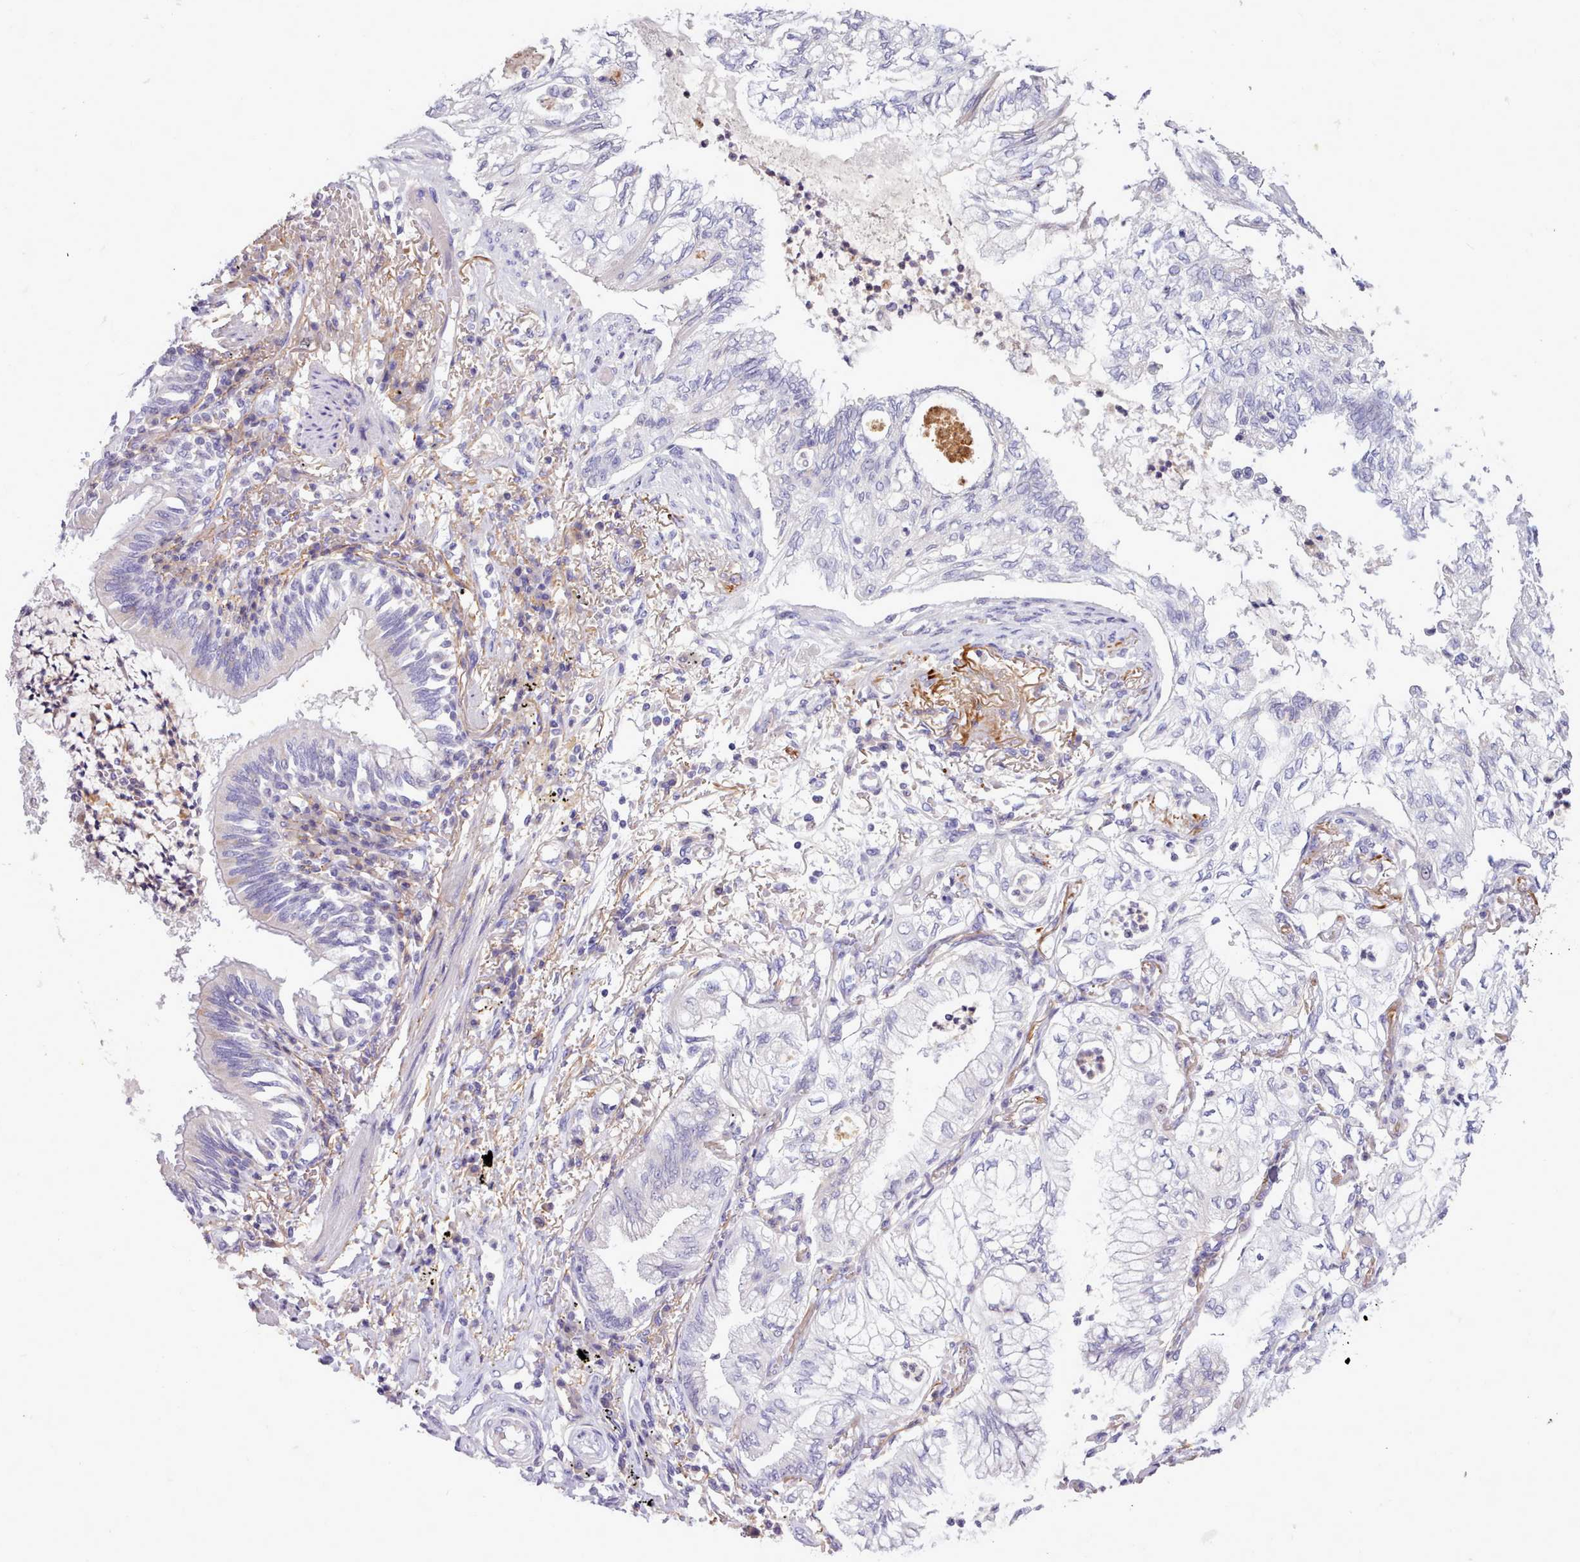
{"staining": {"intensity": "negative", "quantity": "none", "location": "none"}, "tissue": "lung cancer", "cell_type": "Tumor cells", "image_type": "cancer", "snomed": [{"axis": "morphology", "description": "Adenocarcinoma, NOS"}, {"axis": "topography", "description": "Lung"}], "caption": "High magnification brightfield microscopy of lung cancer stained with DAB (3,3'-diaminobenzidine) (brown) and counterstained with hematoxylin (blue): tumor cells show no significant expression.", "gene": "CYP2A13", "patient": {"sex": "female", "age": 70}}